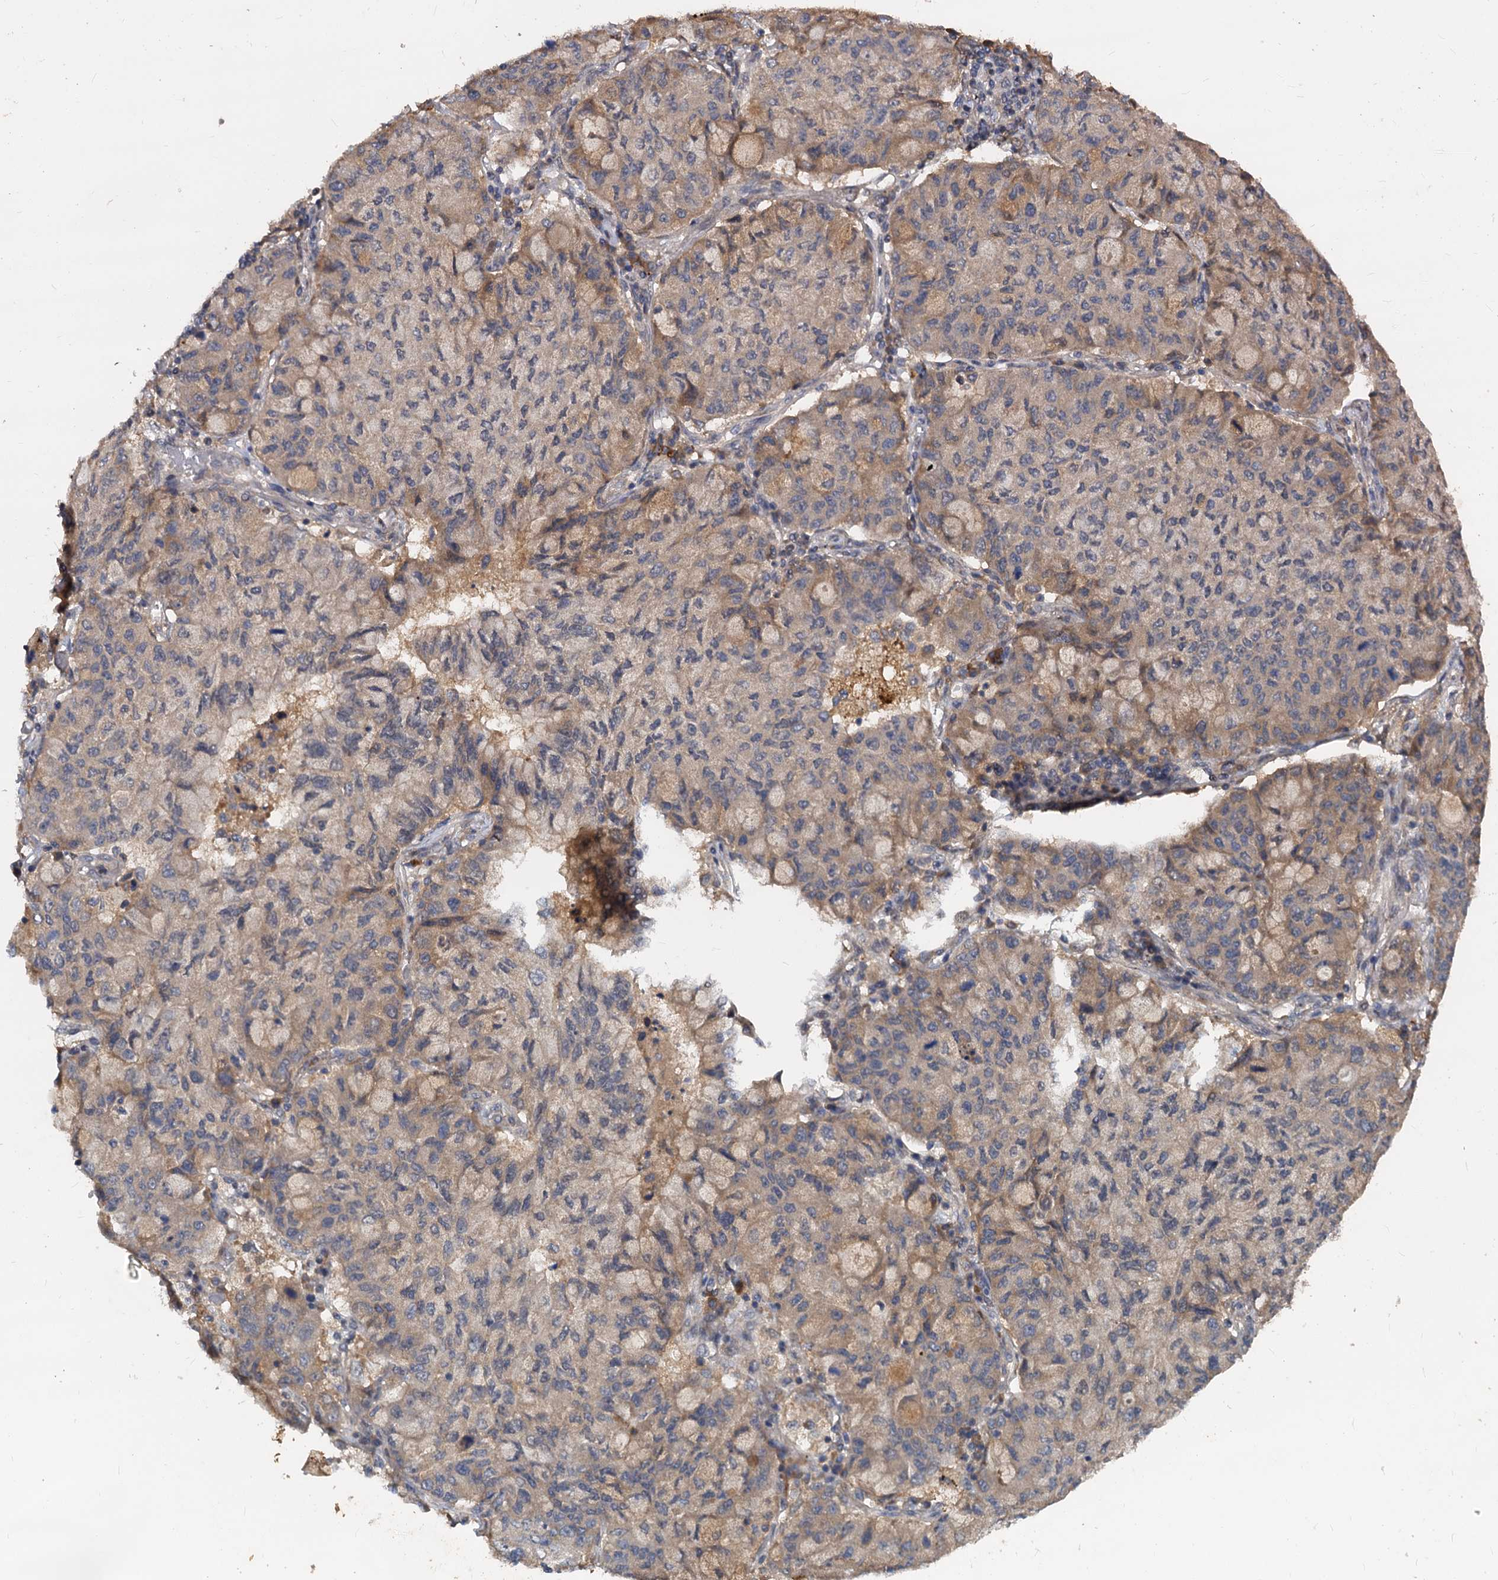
{"staining": {"intensity": "weak", "quantity": "25%-75%", "location": "cytoplasmic/membranous"}, "tissue": "lung cancer", "cell_type": "Tumor cells", "image_type": "cancer", "snomed": [{"axis": "morphology", "description": "Squamous cell carcinoma, NOS"}, {"axis": "topography", "description": "Lung"}], "caption": "Tumor cells reveal low levels of weak cytoplasmic/membranous expression in approximately 25%-75% of cells in lung squamous cell carcinoma.", "gene": "CCDC184", "patient": {"sex": "male", "age": 74}}